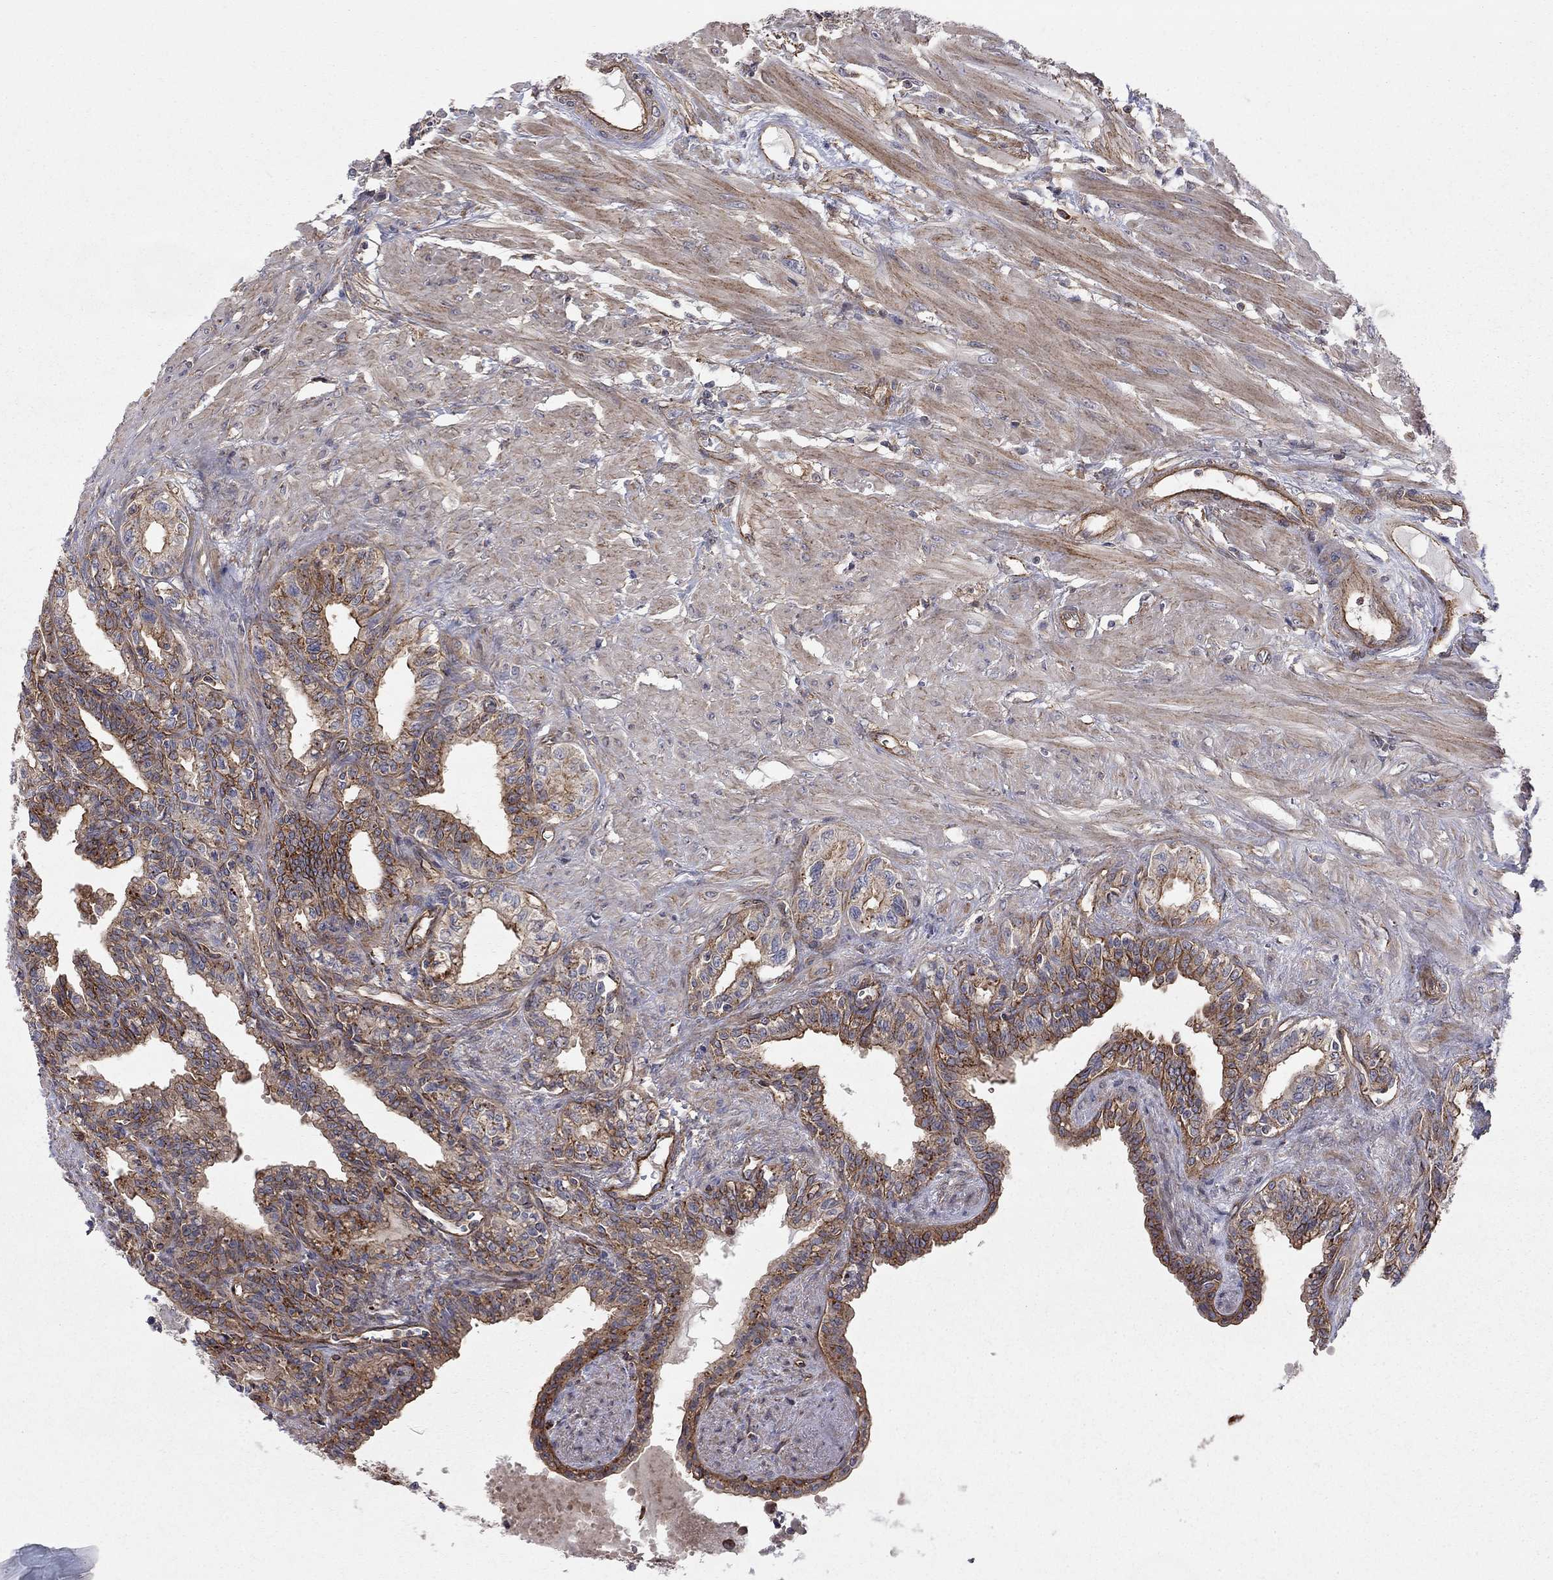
{"staining": {"intensity": "moderate", "quantity": "25%-75%", "location": "cytoplasmic/membranous"}, "tissue": "seminal vesicle", "cell_type": "Glandular cells", "image_type": "normal", "snomed": [{"axis": "morphology", "description": "Normal tissue, NOS"}, {"axis": "morphology", "description": "Urothelial carcinoma, NOS"}, {"axis": "topography", "description": "Urinary bladder"}, {"axis": "topography", "description": "Seminal veicle"}], "caption": "This histopathology image shows IHC staining of unremarkable human seminal vesicle, with medium moderate cytoplasmic/membranous staining in about 25%-75% of glandular cells.", "gene": "RASEF", "patient": {"sex": "male", "age": 76}}